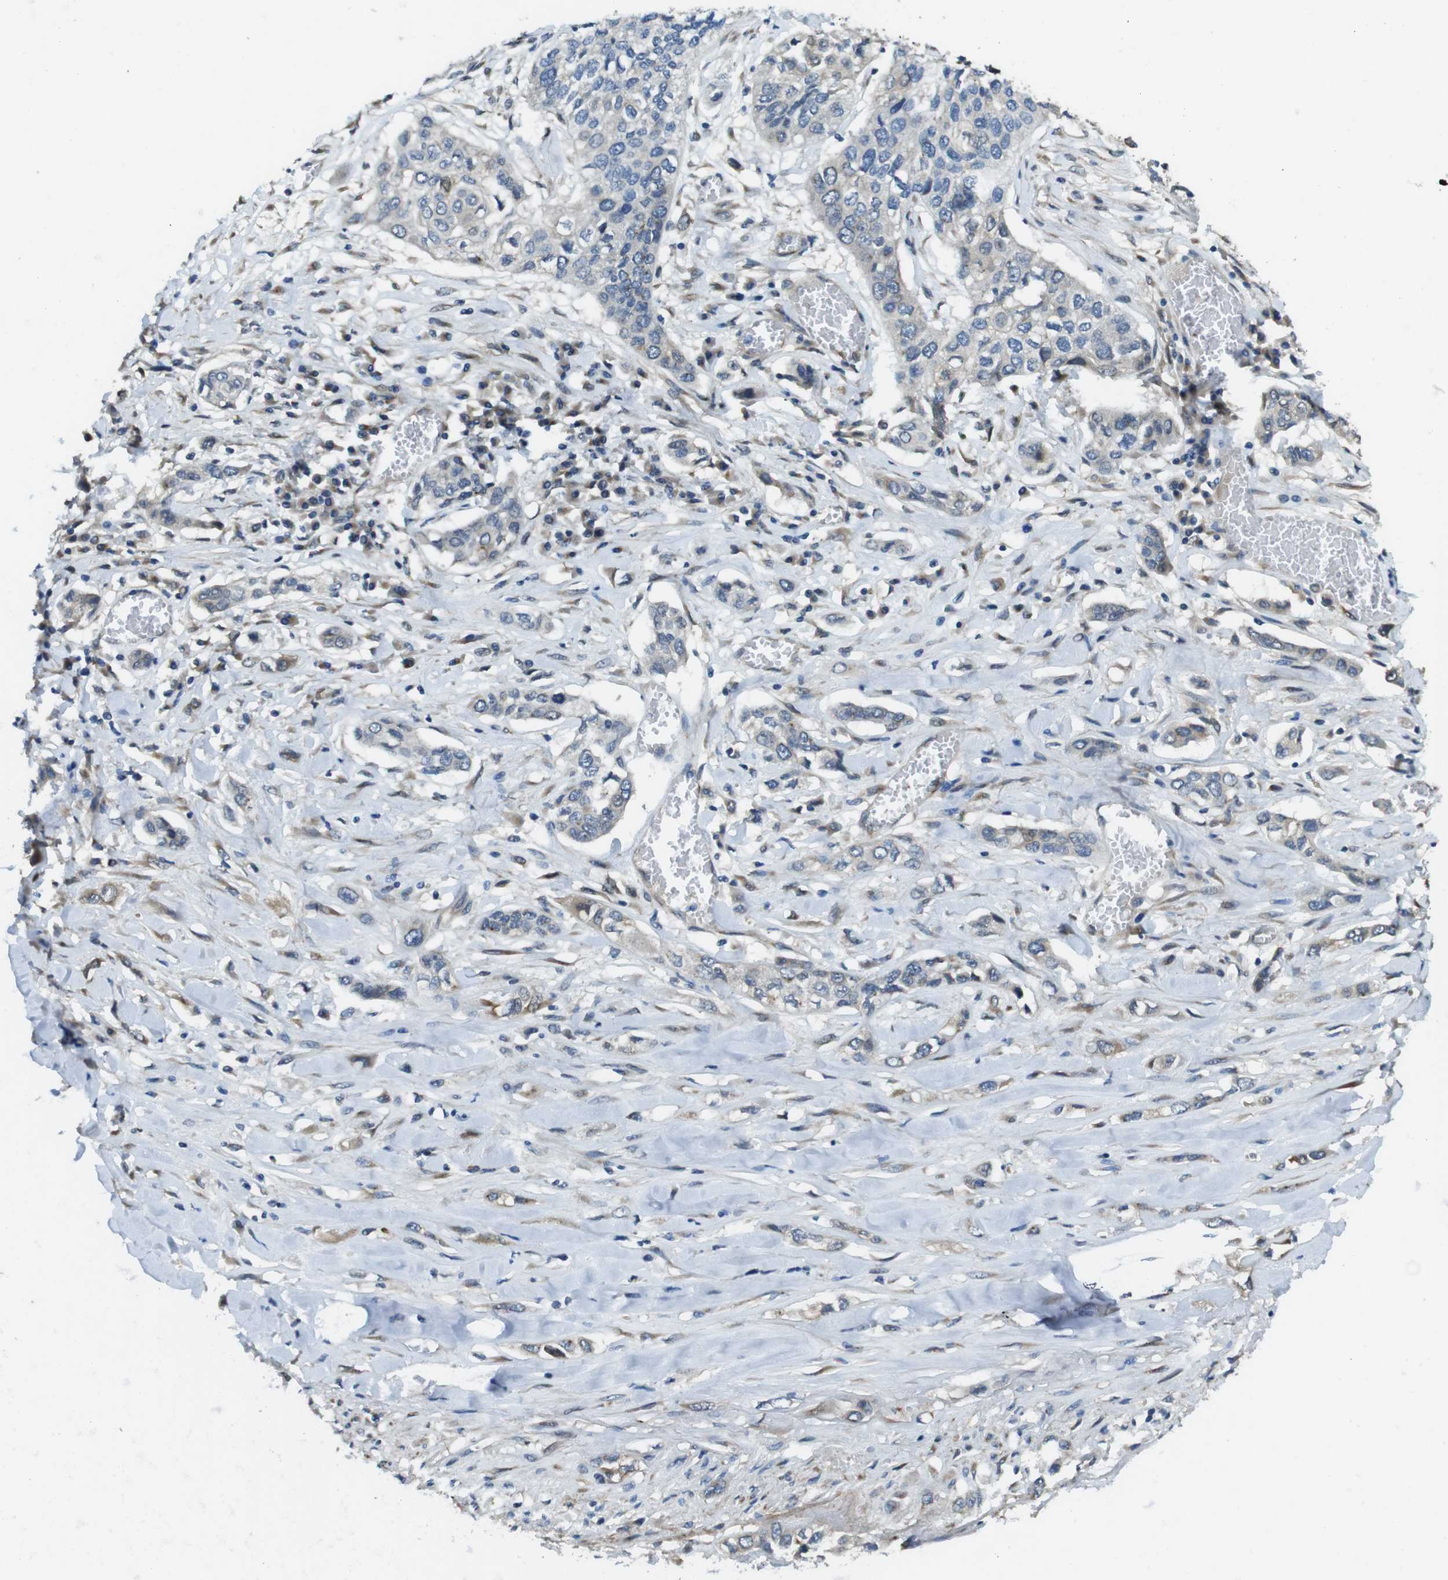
{"staining": {"intensity": "moderate", "quantity": "<25%", "location": "cytoplasmic/membranous"}, "tissue": "lung cancer", "cell_type": "Tumor cells", "image_type": "cancer", "snomed": [{"axis": "morphology", "description": "Squamous cell carcinoma, NOS"}, {"axis": "topography", "description": "Lung"}], "caption": "High-power microscopy captured an immunohistochemistry (IHC) image of squamous cell carcinoma (lung), revealing moderate cytoplasmic/membranous positivity in about <25% of tumor cells.", "gene": "RAB6A", "patient": {"sex": "male", "age": 71}}